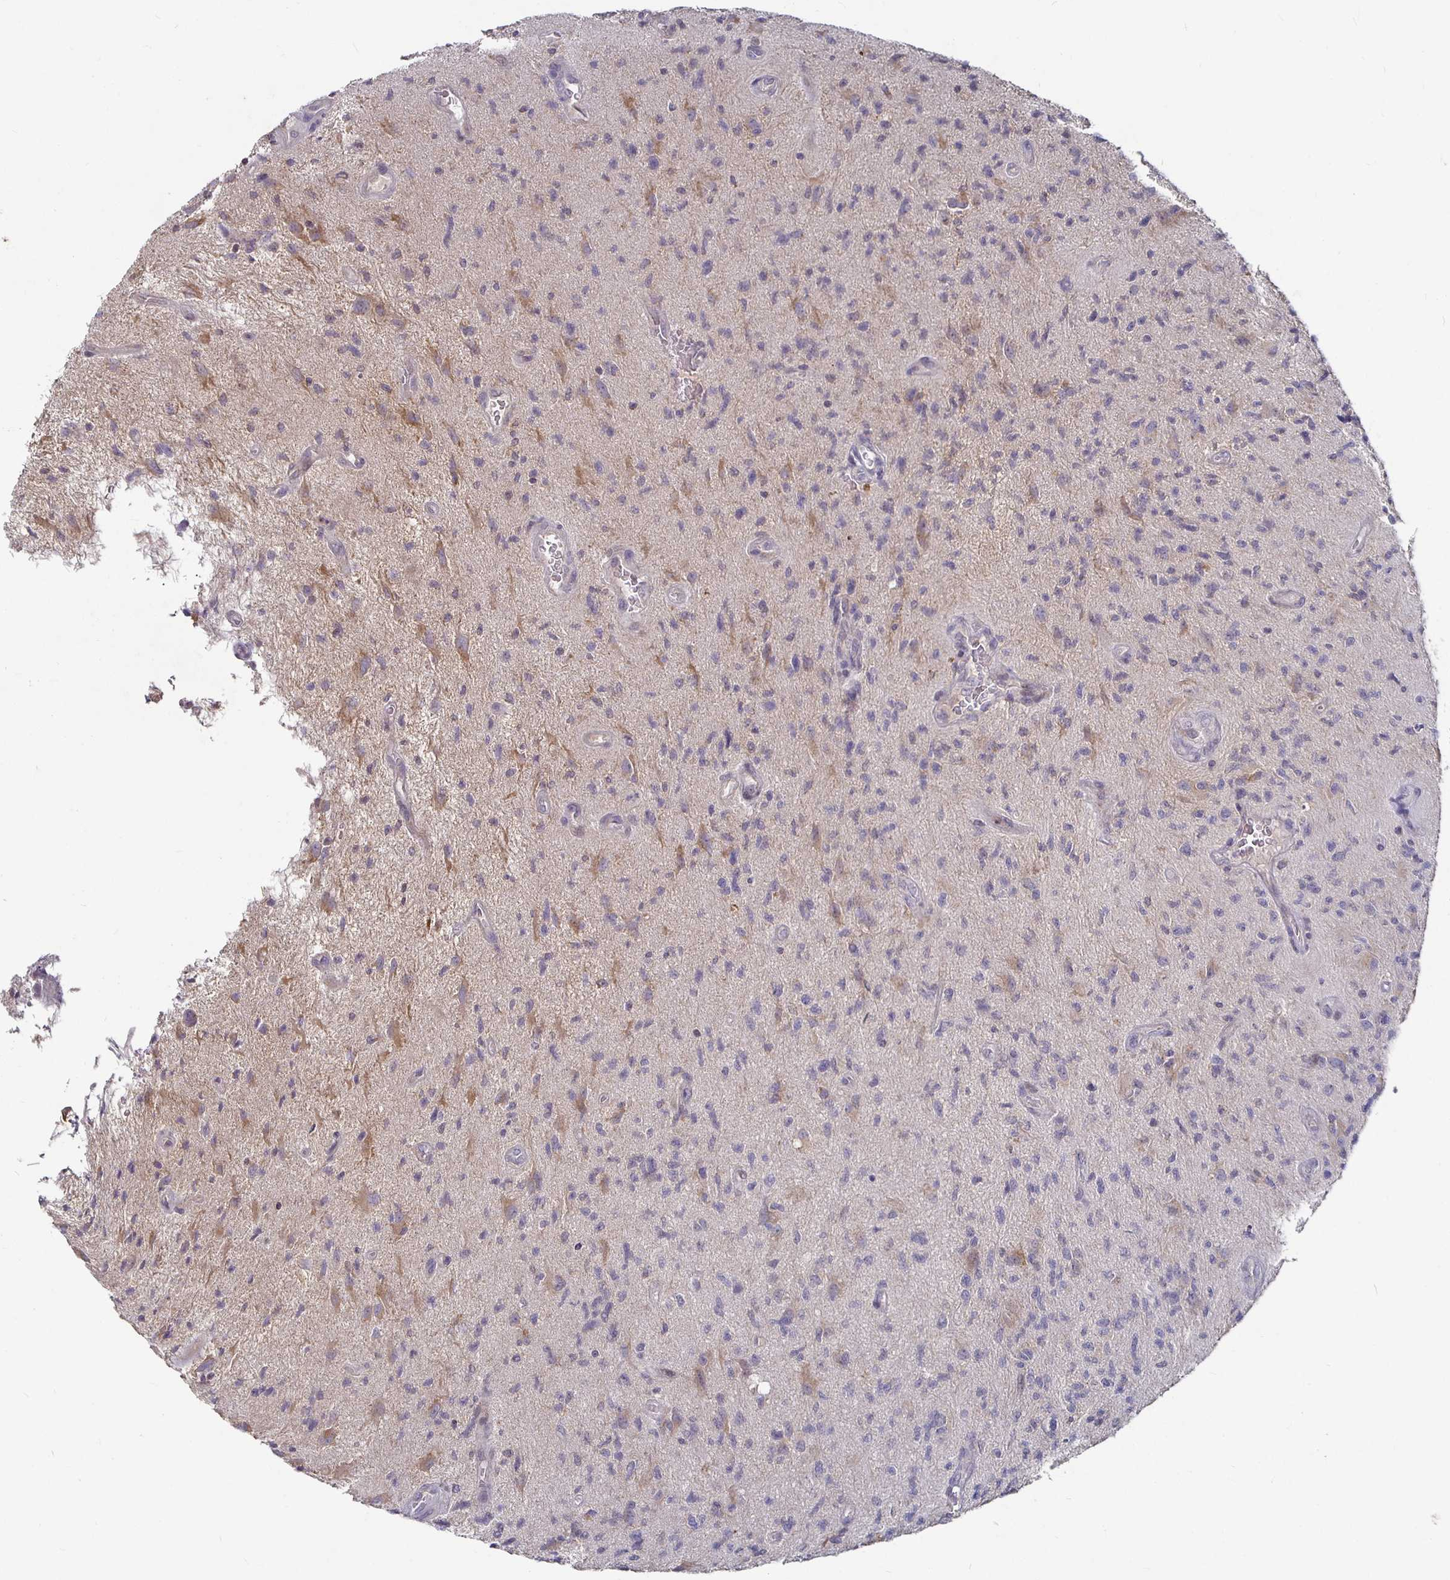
{"staining": {"intensity": "negative", "quantity": "none", "location": "none"}, "tissue": "glioma", "cell_type": "Tumor cells", "image_type": "cancer", "snomed": [{"axis": "morphology", "description": "Glioma, malignant, High grade"}, {"axis": "topography", "description": "Brain"}], "caption": "Protein analysis of glioma reveals no significant staining in tumor cells. (DAB immunohistochemistry with hematoxylin counter stain).", "gene": "RNF144B", "patient": {"sex": "male", "age": 67}}